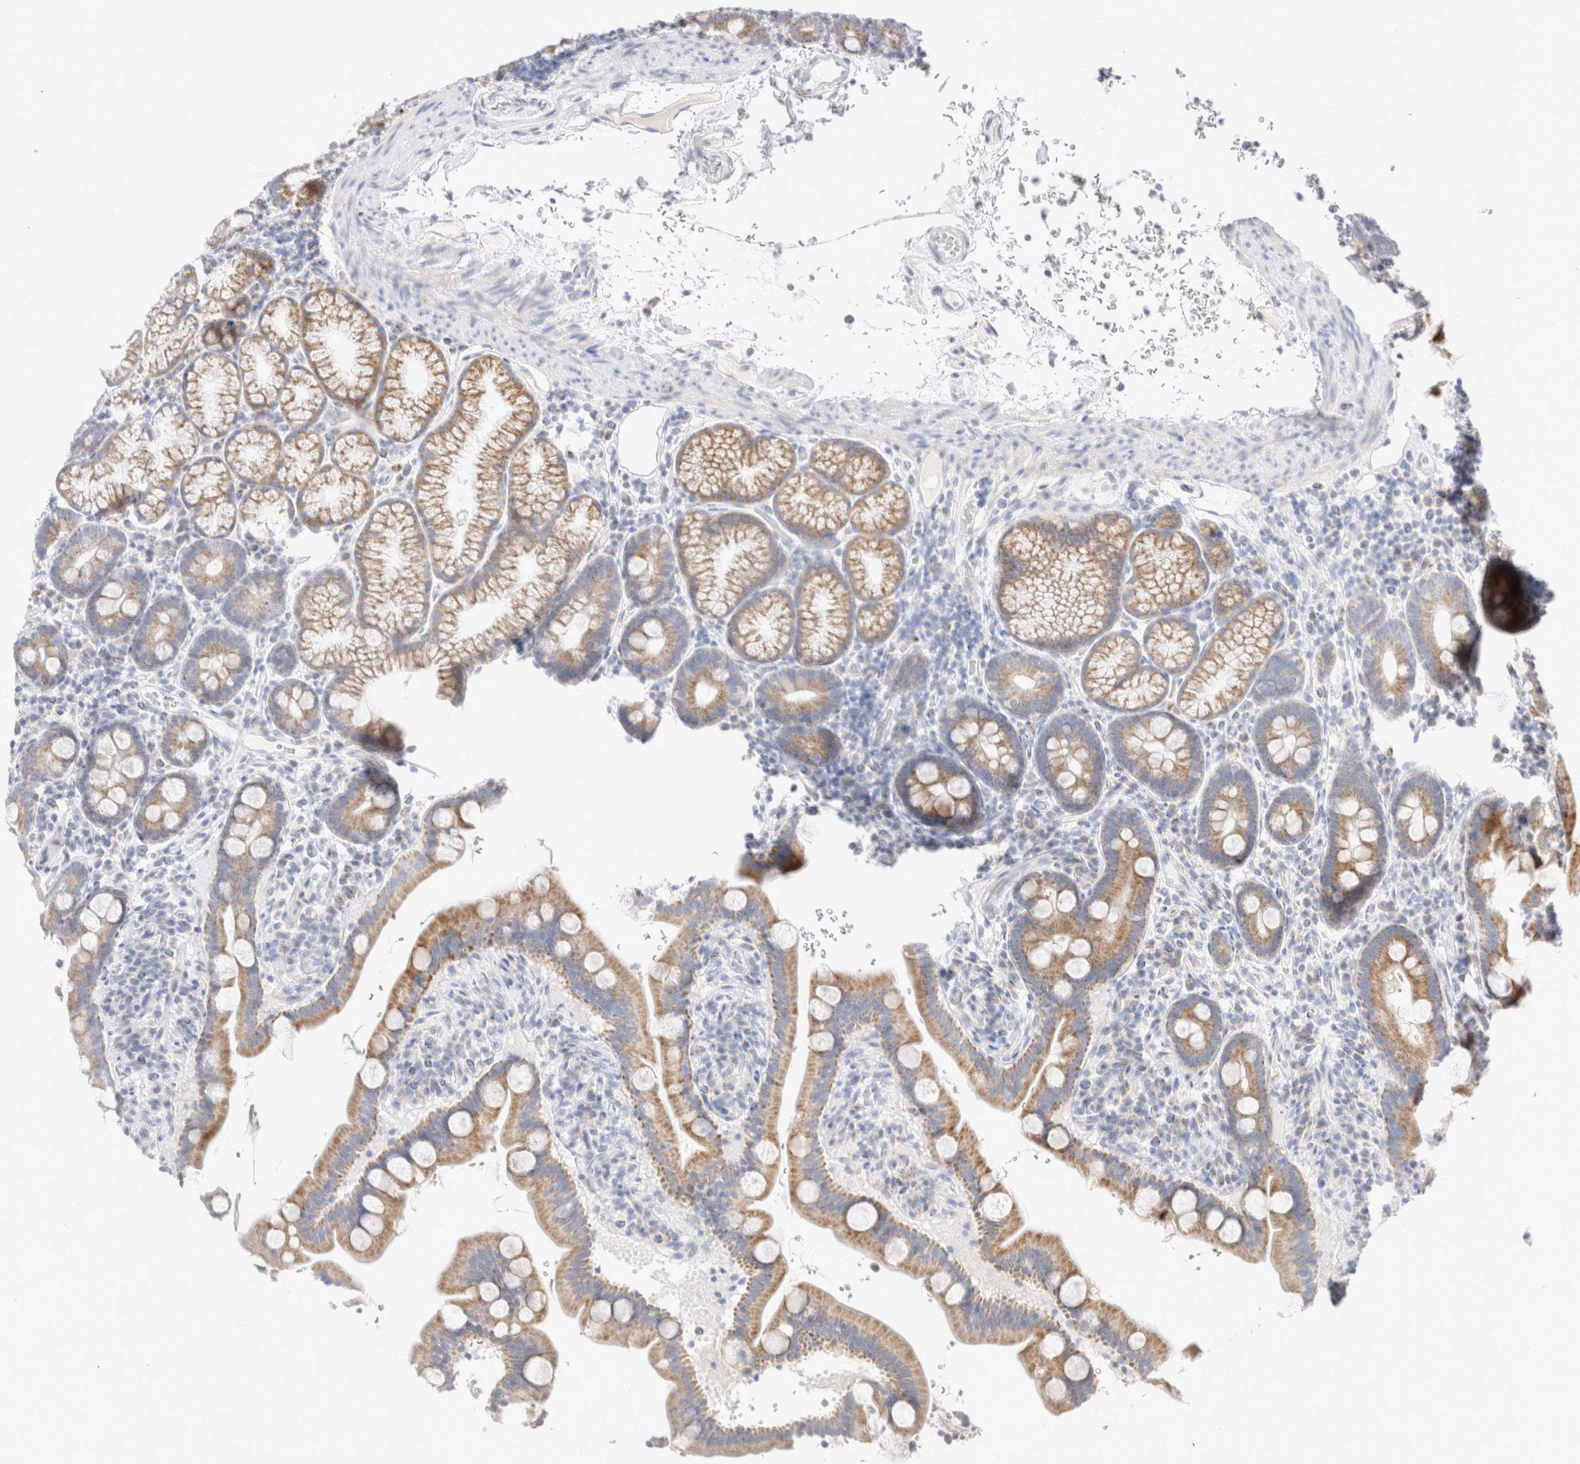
{"staining": {"intensity": "moderate", "quantity": ">75%", "location": "cytoplasmic/membranous"}, "tissue": "duodenum", "cell_type": "Glandular cells", "image_type": "normal", "snomed": [{"axis": "morphology", "description": "Normal tissue, NOS"}, {"axis": "topography", "description": "Duodenum"}], "caption": "IHC photomicrograph of normal duodenum: human duodenum stained using immunohistochemistry shows medium levels of moderate protein expression localized specifically in the cytoplasmic/membranous of glandular cells, appearing as a cytoplasmic/membranous brown color.", "gene": "ATP6V1C1", "patient": {"sex": "male", "age": 54}}